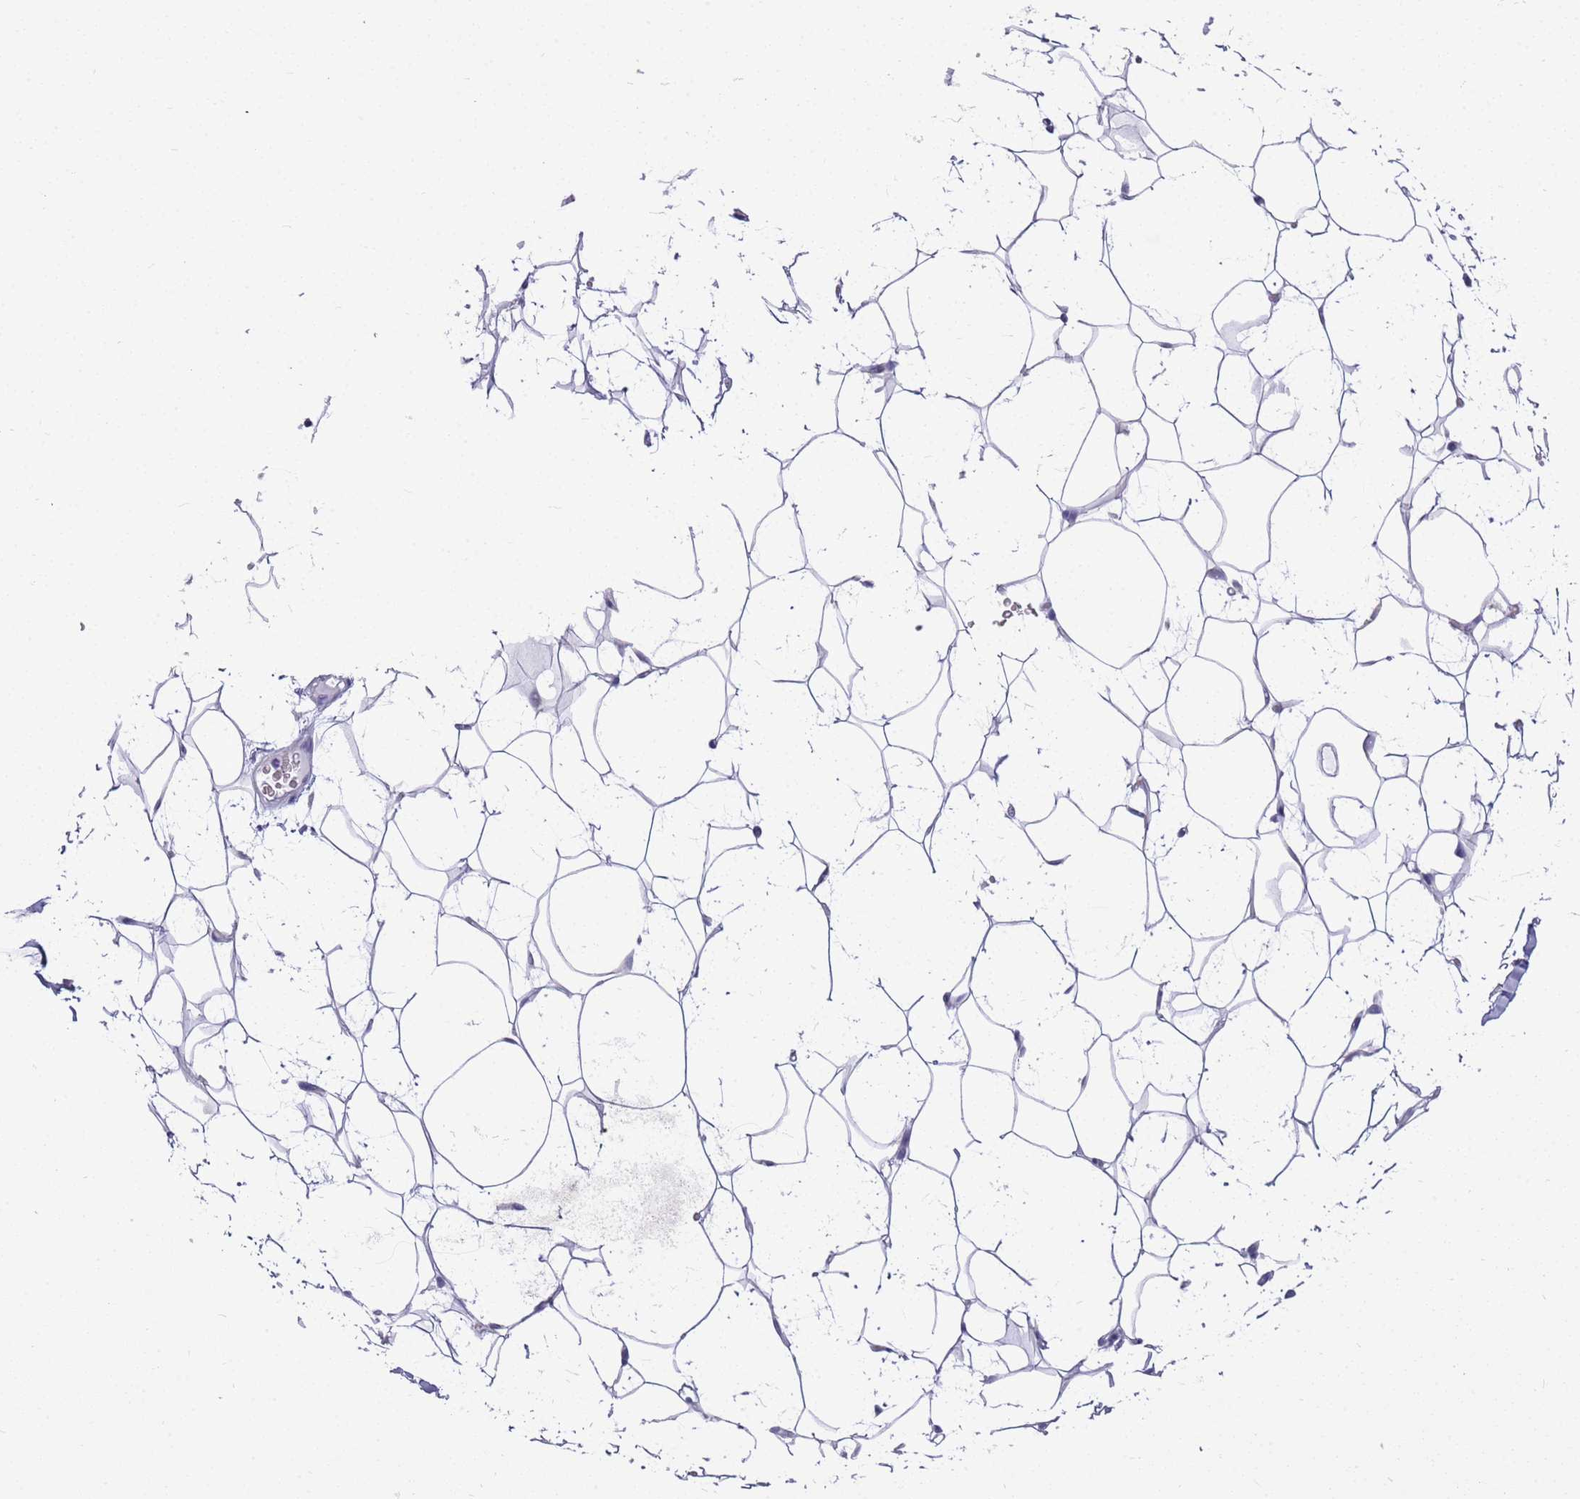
{"staining": {"intensity": "negative", "quantity": "none", "location": "none"}, "tissue": "adipose tissue", "cell_type": "Adipocytes", "image_type": "normal", "snomed": [{"axis": "morphology", "description": "Normal tissue, NOS"}, {"axis": "topography", "description": "Breast"}], "caption": "High magnification brightfield microscopy of normal adipose tissue stained with DAB (3,3'-diaminobenzidine) (brown) and counterstained with hematoxylin (blue): adipocytes show no significant positivity.", "gene": "BRMS1L", "patient": {"sex": "female", "age": 26}}